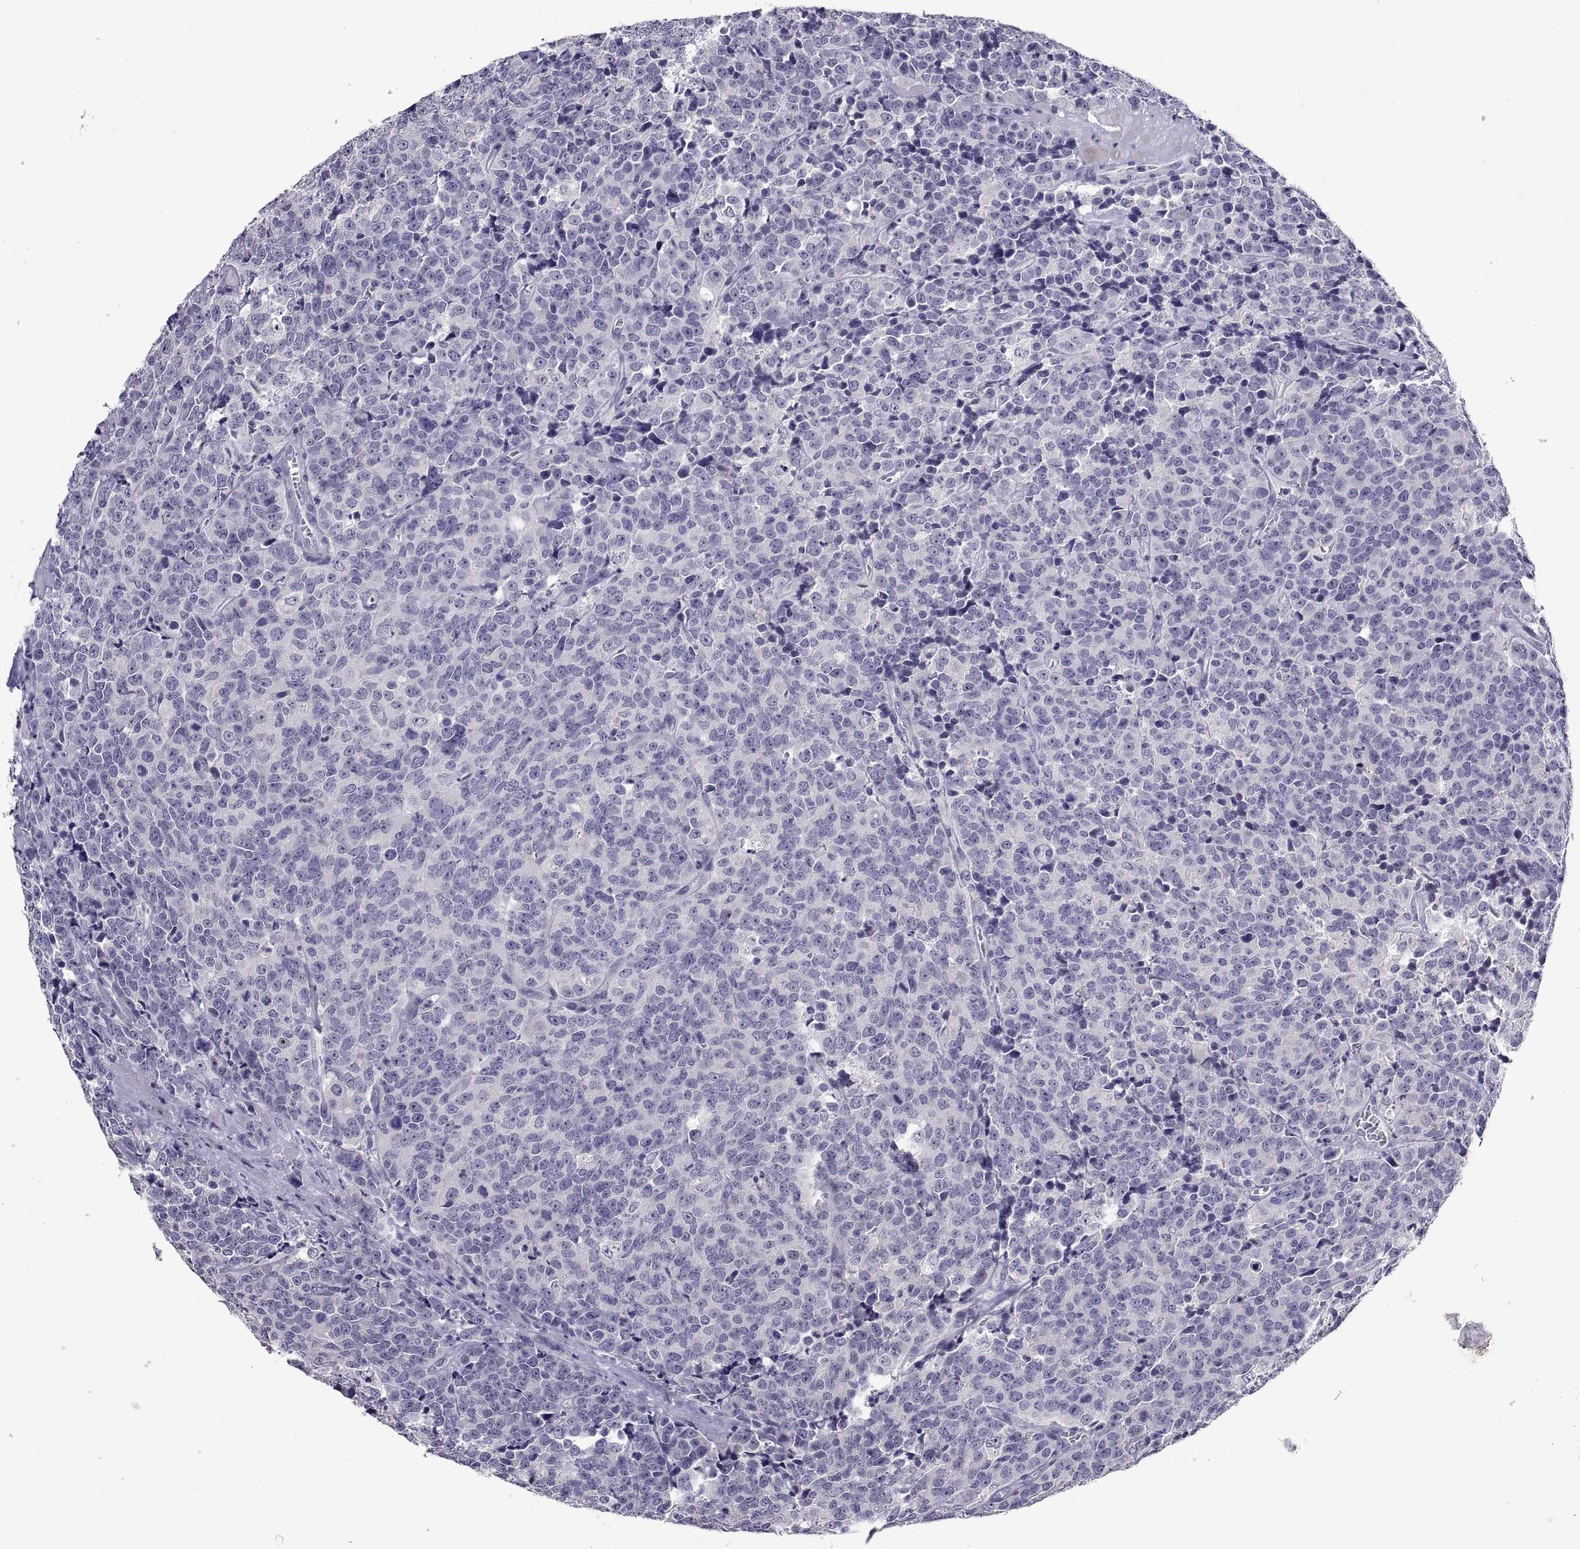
{"staining": {"intensity": "negative", "quantity": "none", "location": "none"}, "tissue": "prostate cancer", "cell_type": "Tumor cells", "image_type": "cancer", "snomed": [{"axis": "morphology", "description": "Adenocarcinoma, NOS"}, {"axis": "topography", "description": "Prostate"}], "caption": "DAB immunohistochemical staining of human prostate cancer shows no significant expression in tumor cells. (Stains: DAB immunohistochemistry with hematoxylin counter stain, Microscopy: brightfield microscopy at high magnification).", "gene": "MS4A1", "patient": {"sex": "male", "age": 67}}